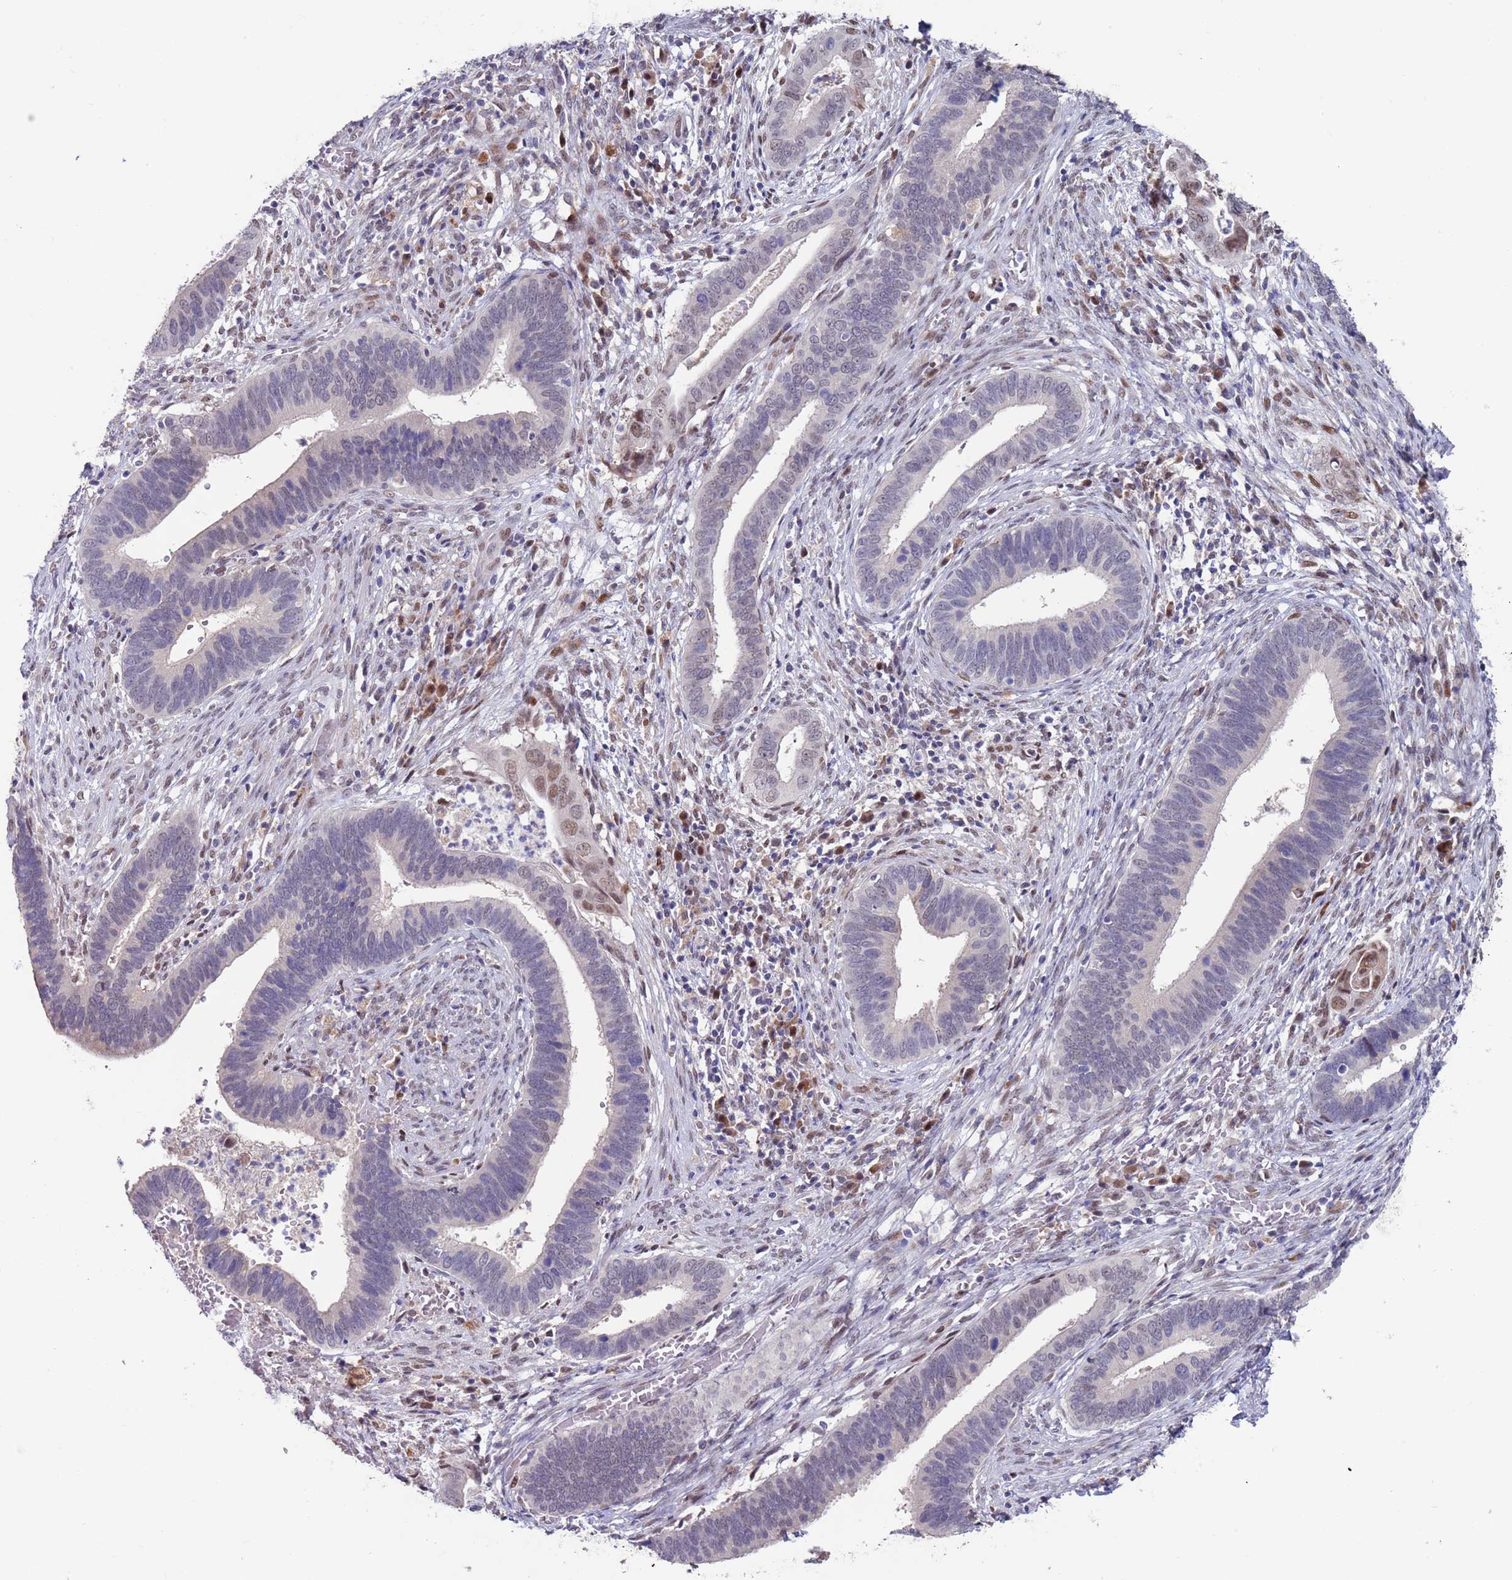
{"staining": {"intensity": "weak", "quantity": "<25%", "location": "nuclear"}, "tissue": "cervical cancer", "cell_type": "Tumor cells", "image_type": "cancer", "snomed": [{"axis": "morphology", "description": "Adenocarcinoma, NOS"}, {"axis": "topography", "description": "Cervix"}], "caption": "An image of human cervical adenocarcinoma is negative for staining in tumor cells.", "gene": "FBXO27", "patient": {"sex": "female", "age": 42}}